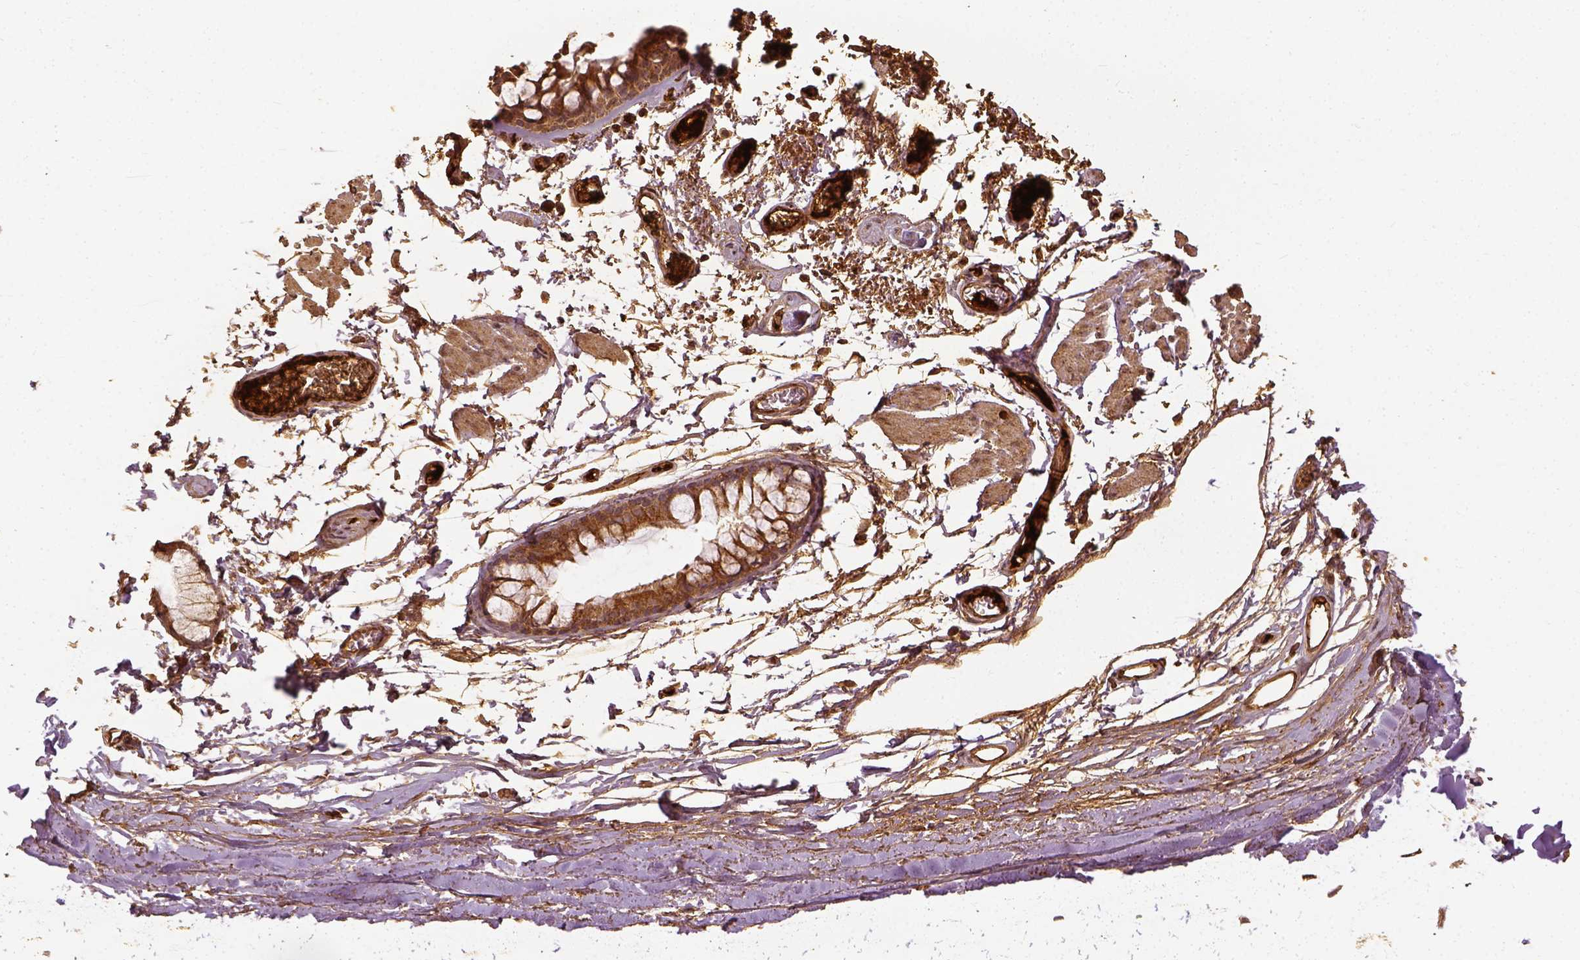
{"staining": {"intensity": "moderate", "quantity": "25%-75%", "location": "cytoplasmic/membranous"}, "tissue": "adipose tissue", "cell_type": "Adipocytes", "image_type": "normal", "snomed": [{"axis": "morphology", "description": "Normal tissue, NOS"}, {"axis": "topography", "description": "Cartilage tissue"}, {"axis": "topography", "description": "Bronchus"}], "caption": "Normal adipose tissue demonstrates moderate cytoplasmic/membranous staining in approximately 25%-75% of adipocytes.", "gene": "VEGFA", "patient": {"sex": "female", "age": 79}}